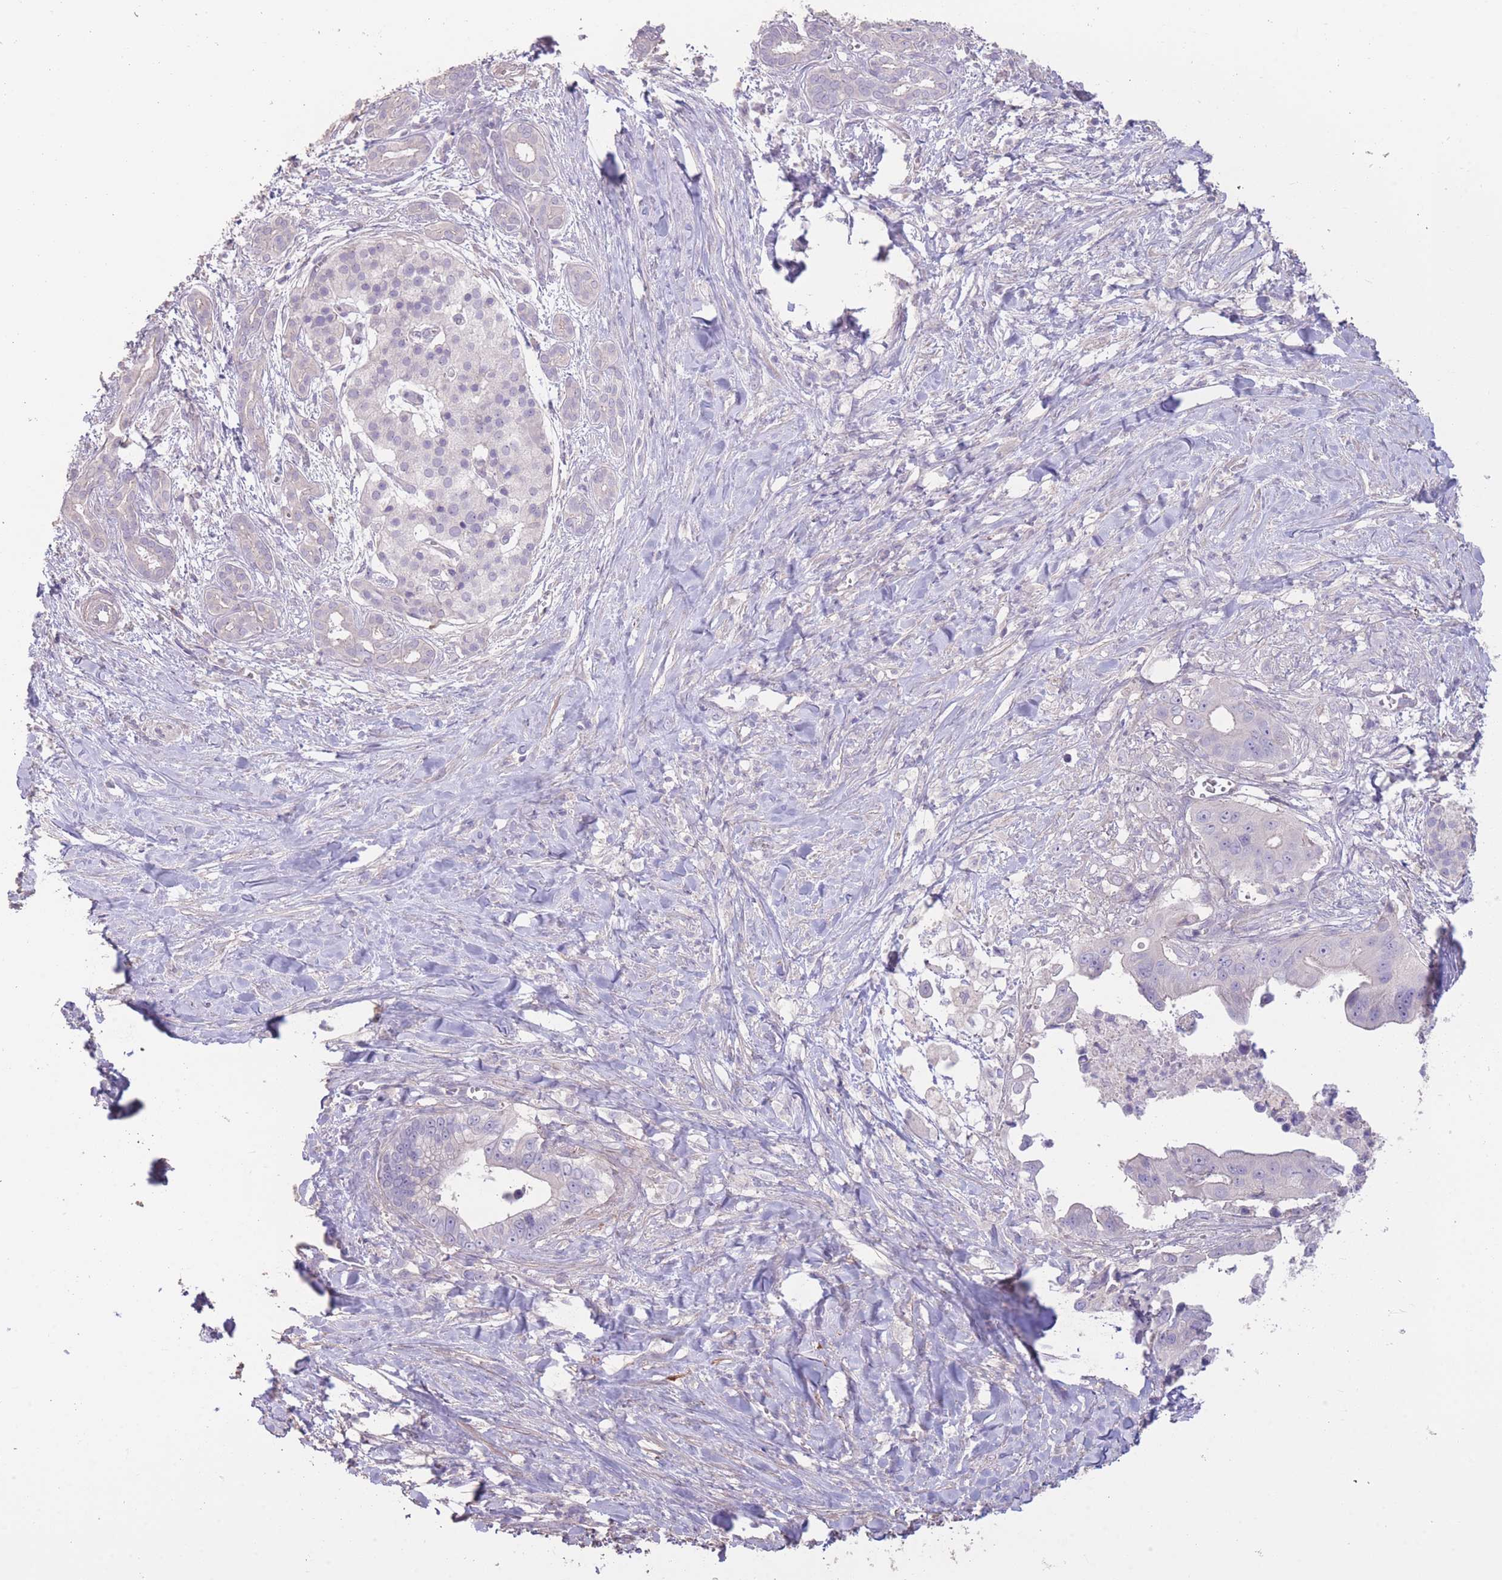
{"staining": {"intensity": "negative", "quantity": "none", "location": "none"}, "tissue": "pancreatic cancer", "cell_type": "Tumor cells", "image_type": "cancer", "snomed": [{"axis": "morphology", "description": "Adenocarcinoma, NOS"}, {"axis": "topography", "description": "Pancreas"}], "caption": "This is an IHC image of pancreatic cancer (adenocarcinoma). There is no positivity in tumor cells.", "gene": "RSPH10B", "patient": {"sex": "male", "age": 61}}